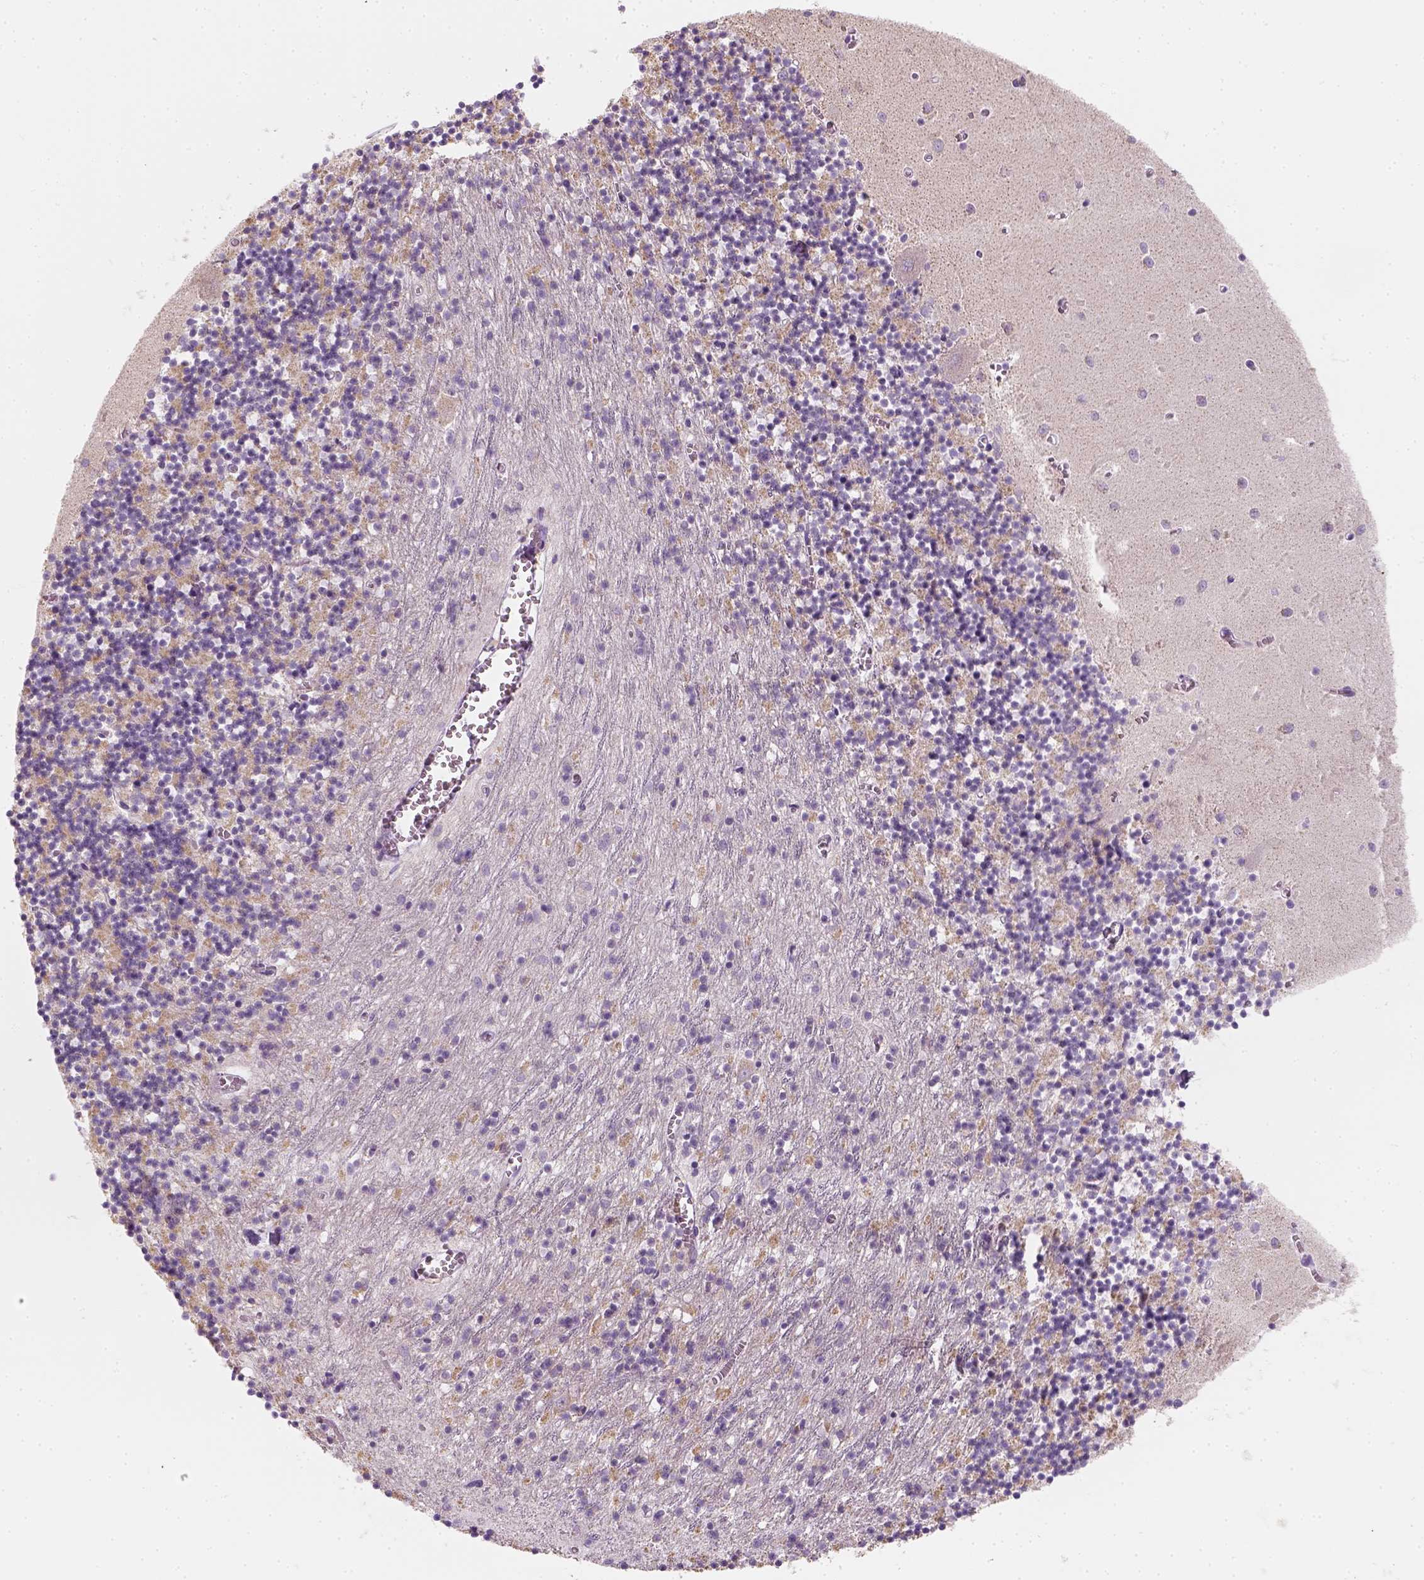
{"staining": {"intensity": "negative", "quantity": "none", "location": "none"}, "tissue": "cerebellum", "cell_type": "Cells in granular layer", "image_type": "normal", "snomed": [{"axis": "morphology", "description": "Normal tissue, NOS"}, {"axis": "topography", "description": "Cerebellum"}], "caption": "Photomicrograph shows no protein positivity in cells in granular layer of unremarkable cerebellum.", "gene": "AWAT2", "patient": {"sex": "female", "age": 64}}